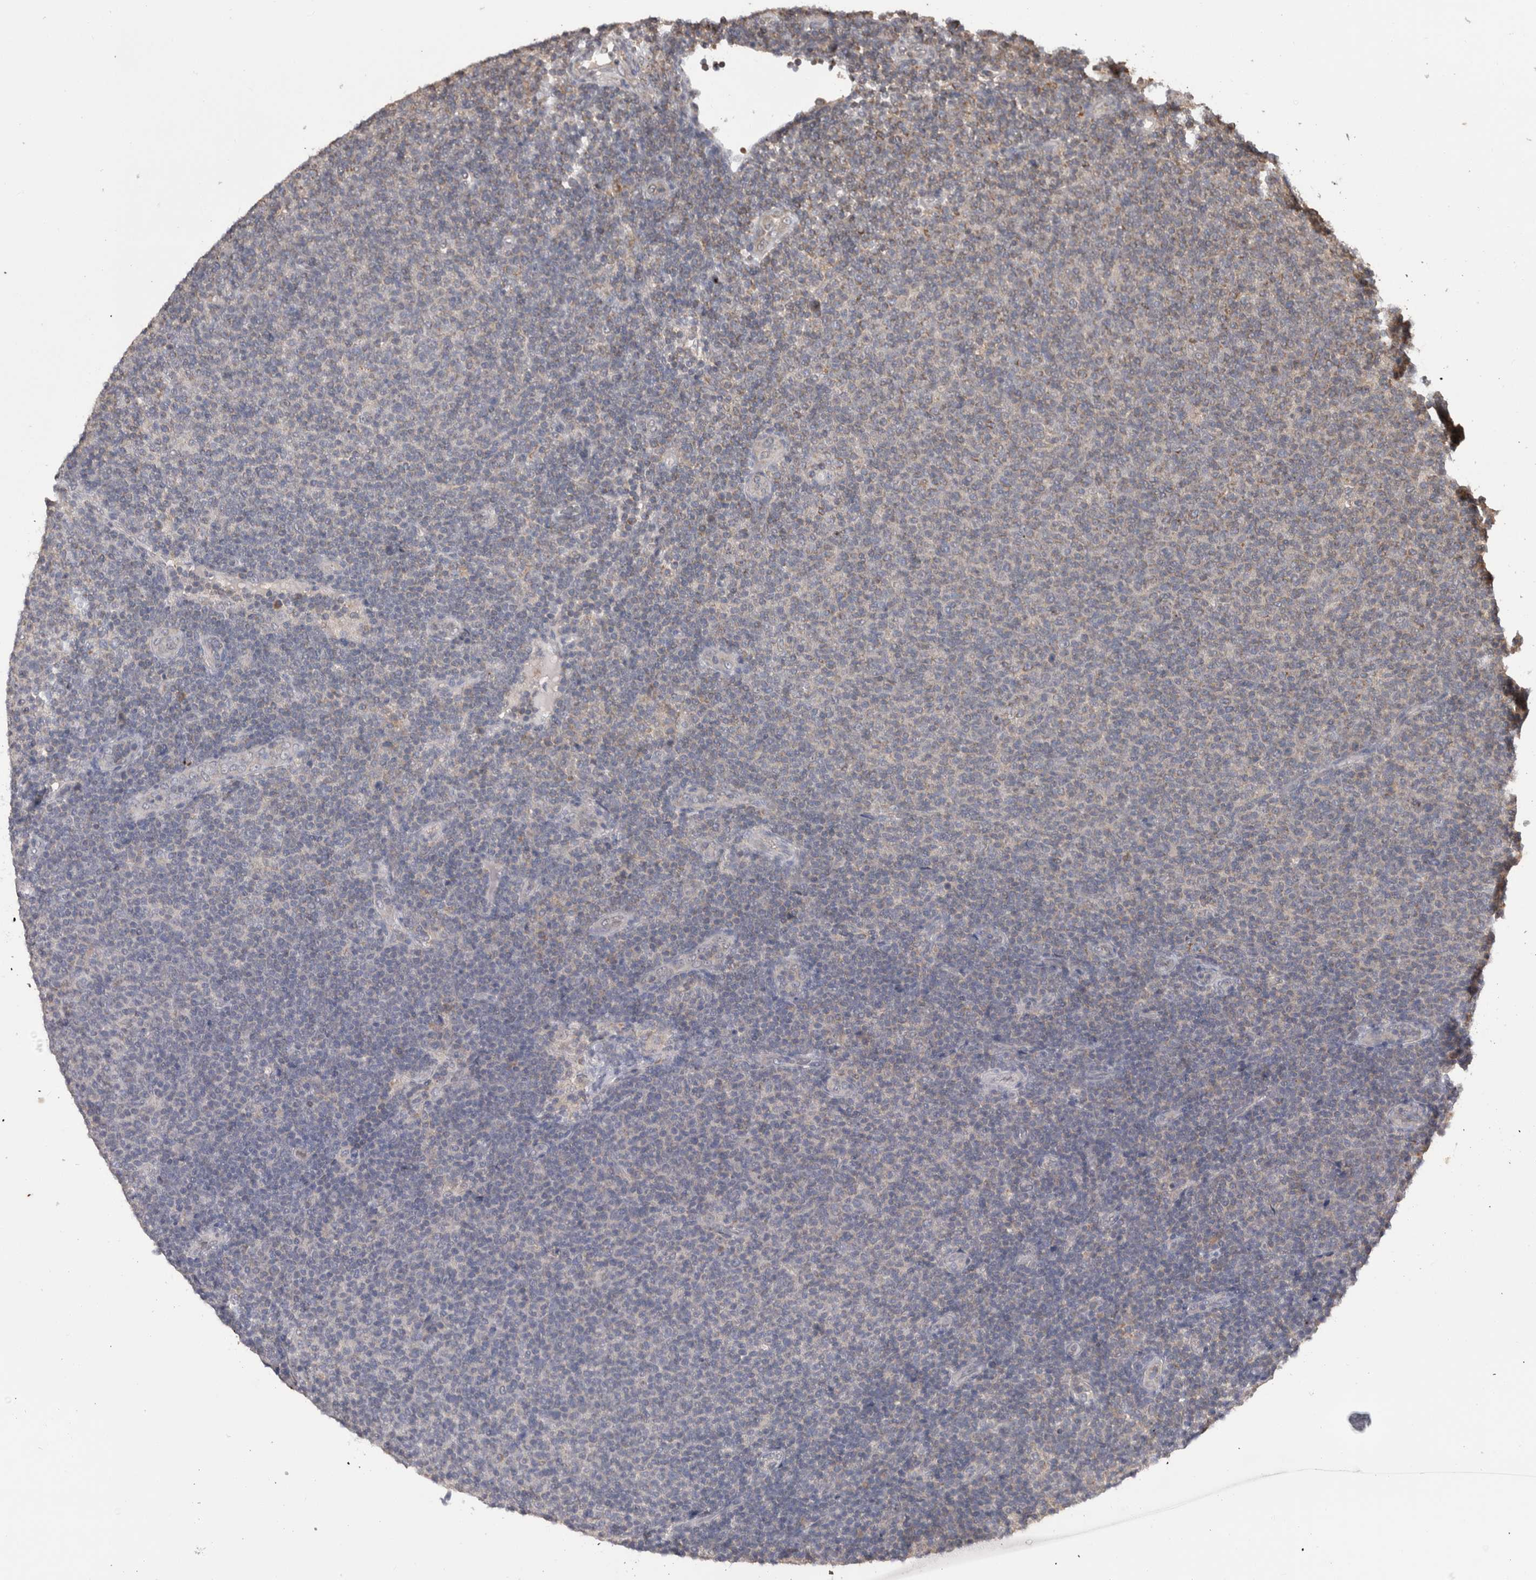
{"staining": {"intensity": "negative", "quantity": "none", "location": "none"}, "tissue": "lymphoma", "cell_type": "Tumor cells", "image_type": "cancer", "snomed": [{"axis": "morphology", "description": "Malignant lymphoma, non-Hodgkin's type, Low grade"}, {"axis": "topography", "description": "Lymph node"}], "caption": "This is an immunohistochemistry photomicrograph of lymphoma. There is no staining in tumor cells.", "gene": "PREP", "patient": {"sex": "male", "age": 66}}